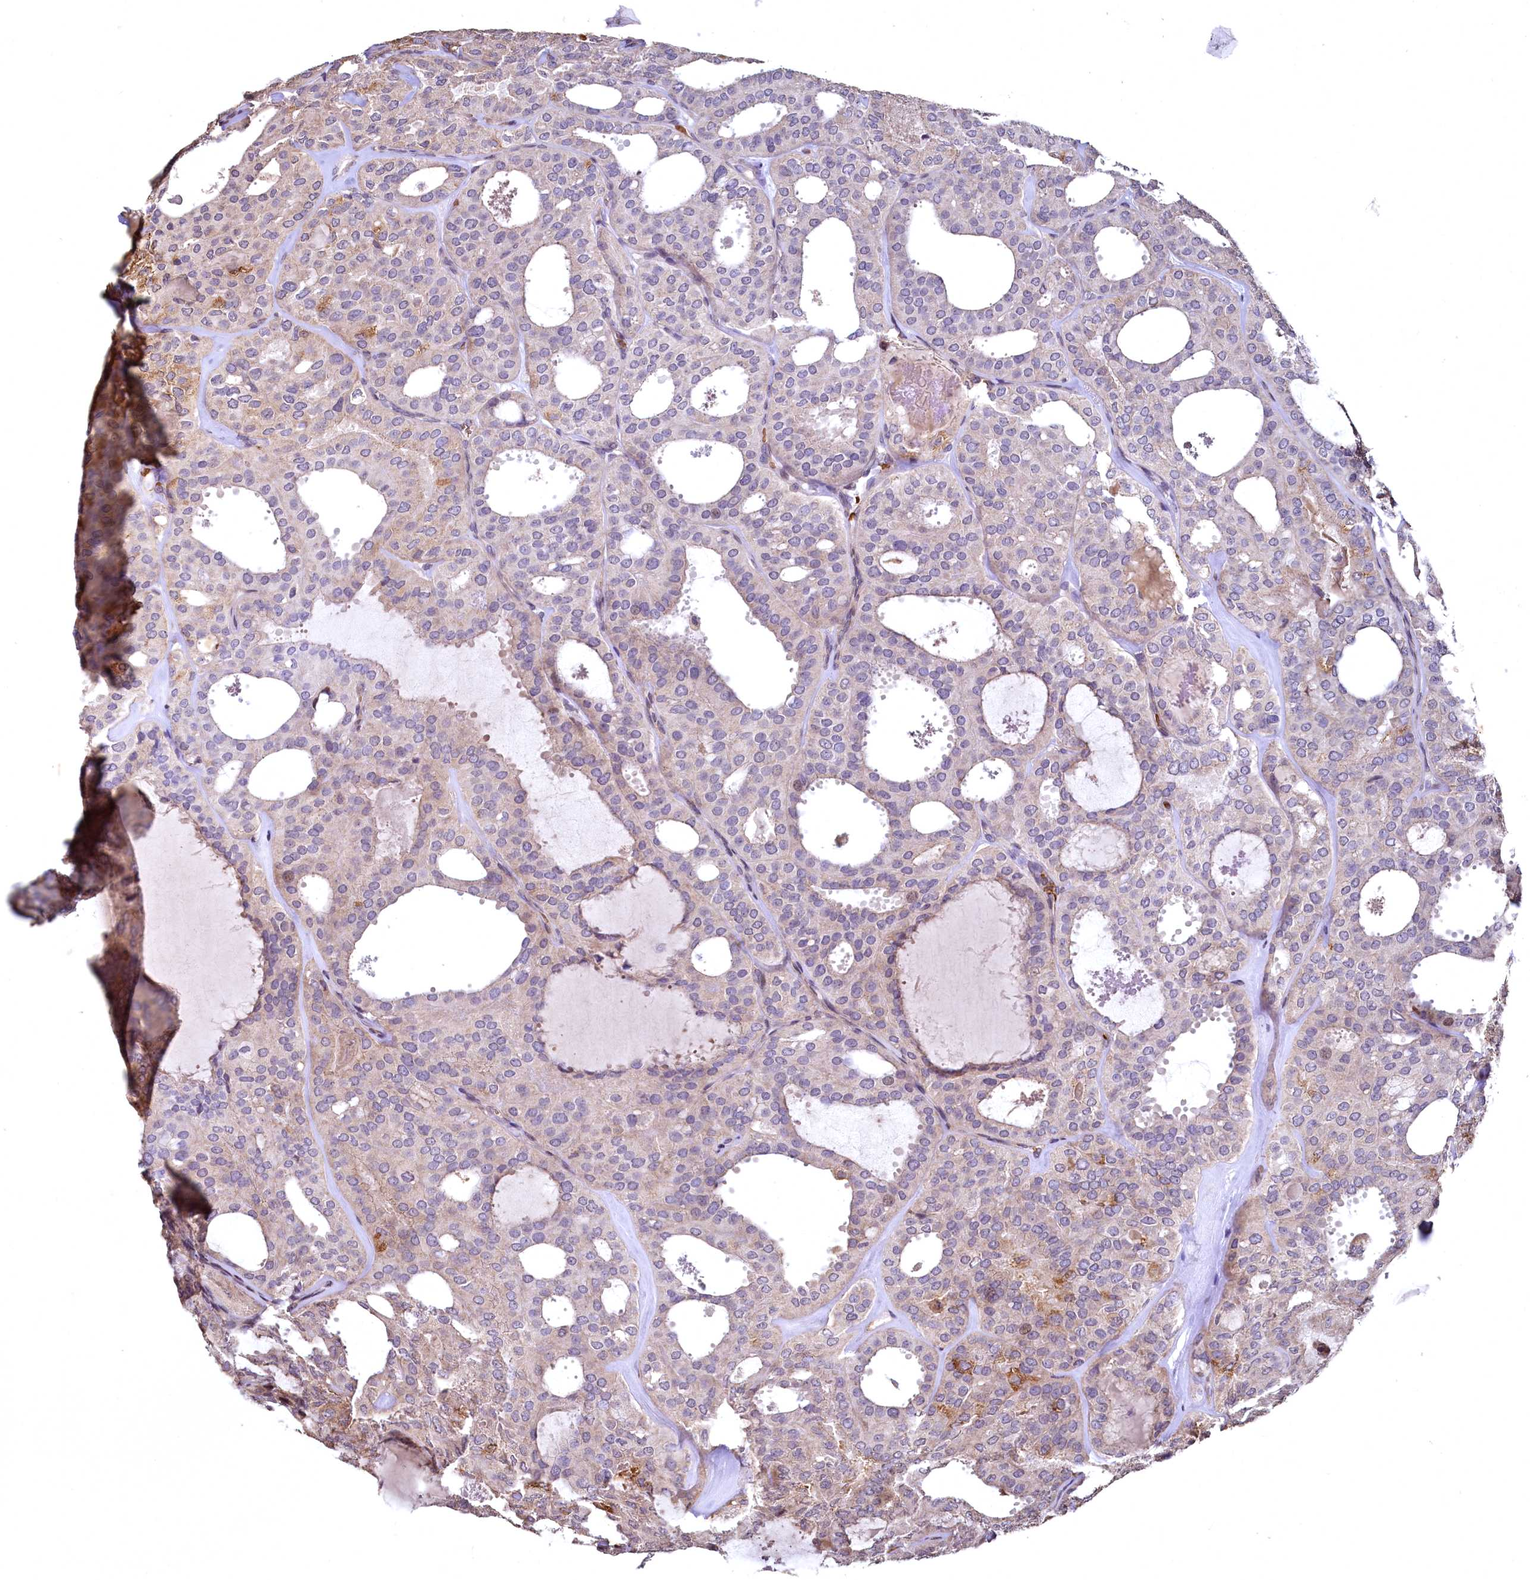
{"staining": {"intensity": "moderate", "quantity": "<25%", "location": "cytoplasmic/membranous"}, "tissue": "thyroid cancer", "cell_type": "Tumor cells", "image_type": "cancer", "snomed": [{"axis": "morphology", "description": "Follicular adenoma carcinoma, NOS"}, {"axis": "topography", "description": "Thyroid gland"}], "caption": "This is a histology image of immunohistochemistry (IHC) staining of follicular adenoma carcinoma (thyroid), which shows moderate positivity in the cytoplasmic/membranous of tumor cells.", "gene": "SPTA1", "patient": {"sex": "male", "age": 75}}